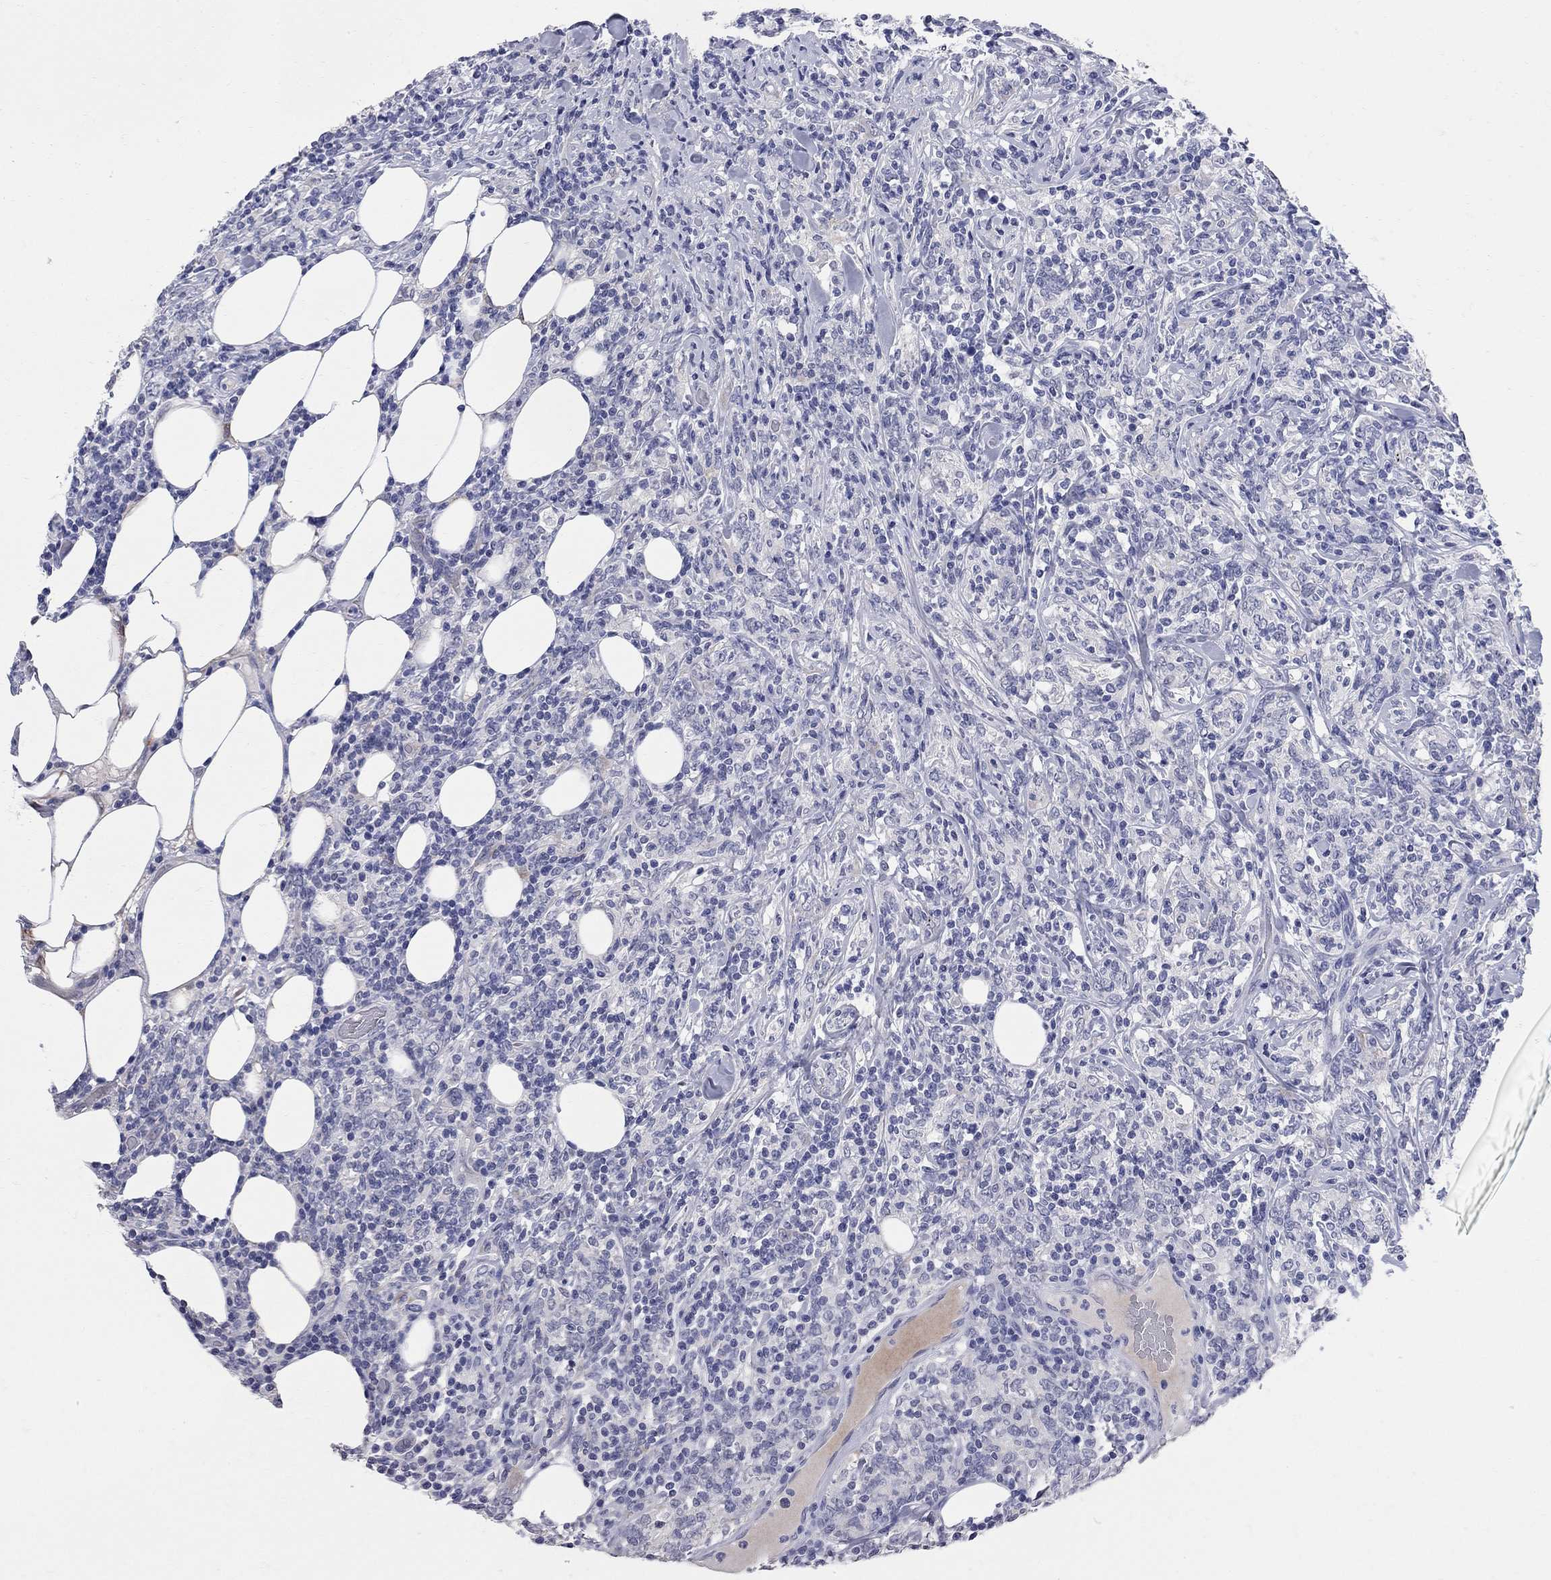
{"staining": {"intensity": "negative", "quantity": "none", "location": "none"}, "tissue": "lymphoma", "cell_type": "Tumor cells", "image_type": "cancer", "snomed": [{"axis": "morphology", "description": "Malignant lymphoma, non-Hodgkin's type, High grade"}, {"axis": "topography", "description": "Lymph node"}], "caption": "Immunohistochemistry (IHC) of malignant lymphoma, non-Hodgkin's type (high-grade) shows no staining in tumor cells.", "gene": "FAM221B", "patient": {"sex": "female", "age": 84}}